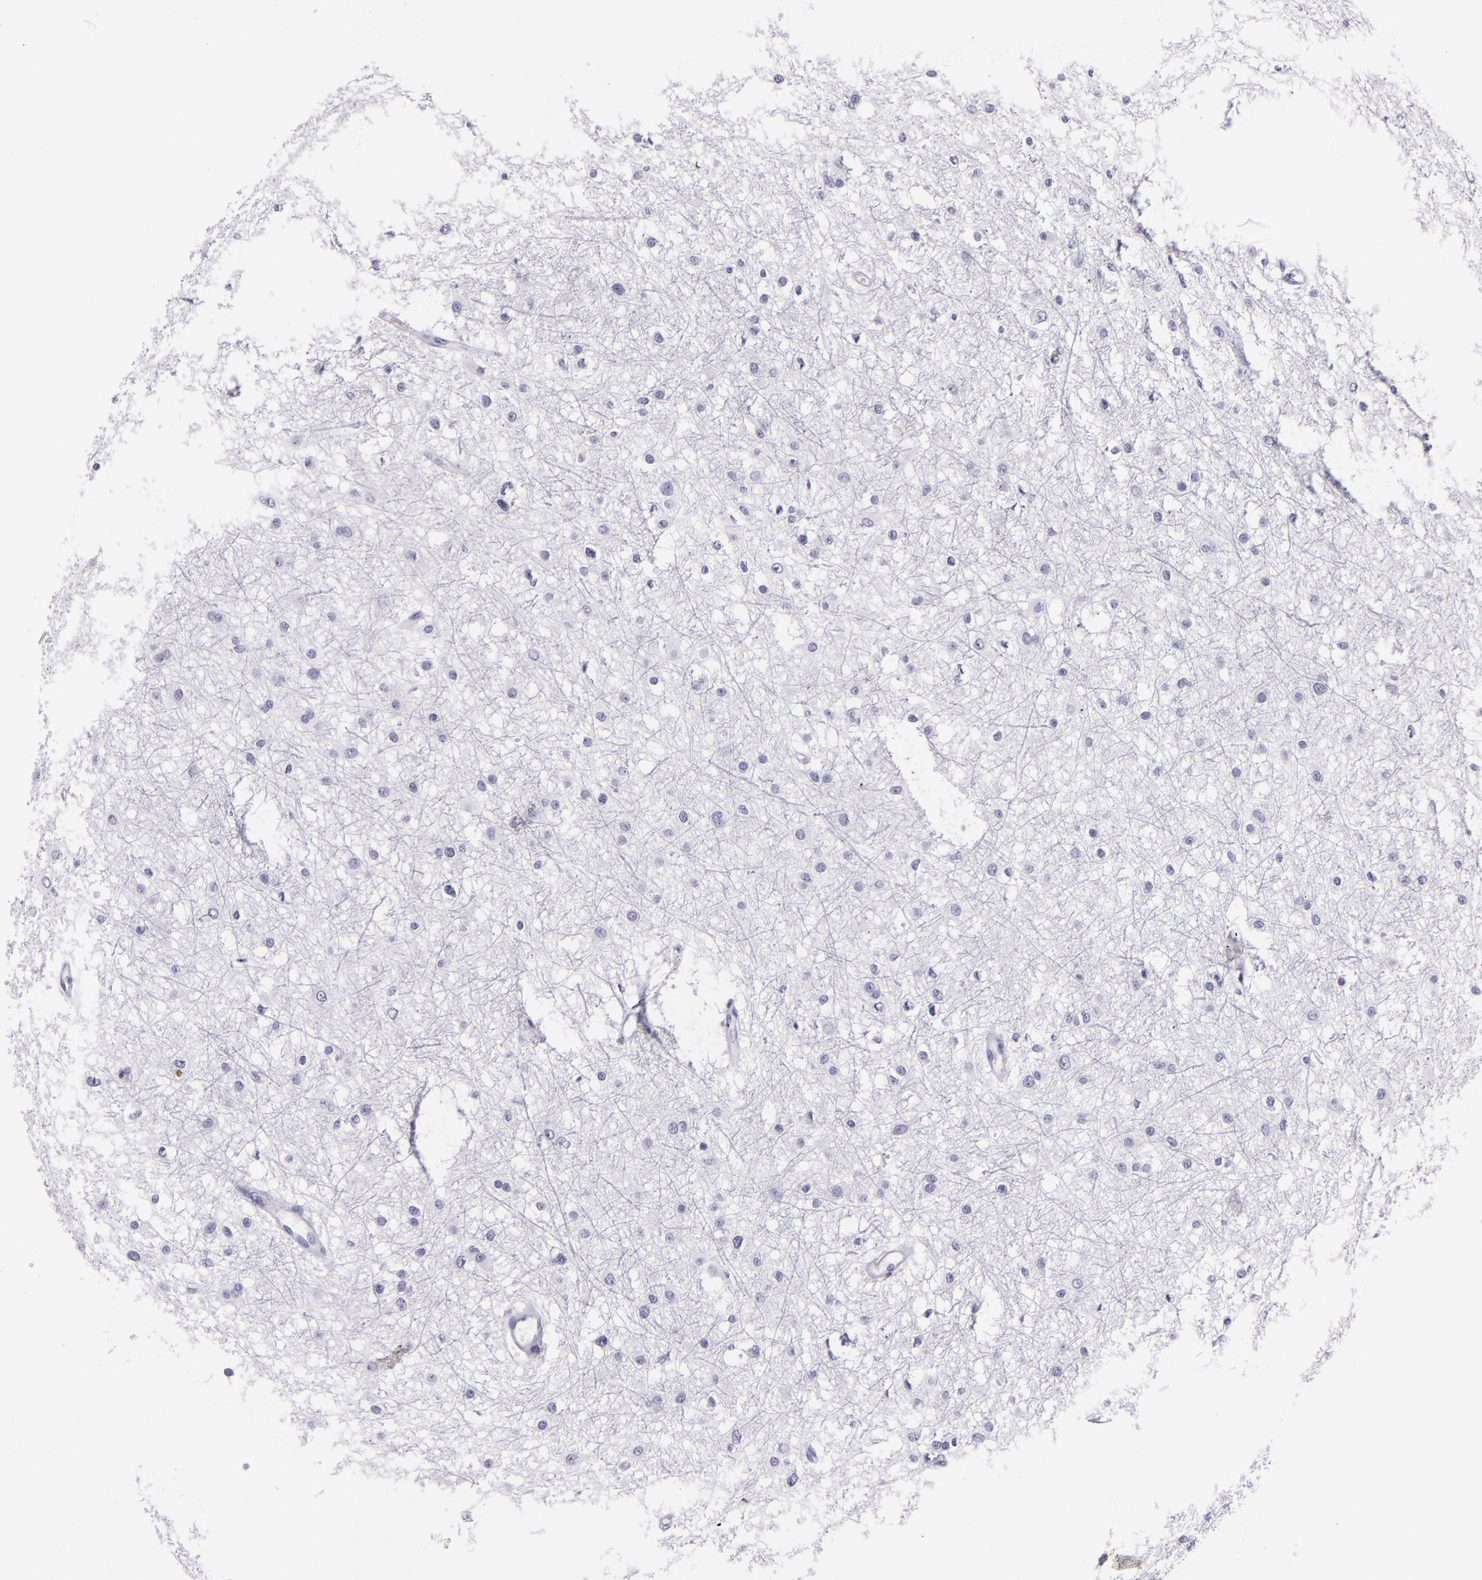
{"staining": {"intensity": "negative", "quantity": "none", "location": "none"}, "tissue": "glioma", "cell_type": "Tumor cells", "image_type": "cancer", "snomed": [{"axis": "morphology", "description": "Glioma, malignant, Low grade"}, {"axis": "topography", "description": "Brain"}], "caption": "This is a photomicrograph of immunohistochemistry (IHC) staining of glioma, which shows no staining in tumor cells. Nuclei are stained in blue.", "gene": "CR2", "patient": {"sex": "female", "age": 36}}